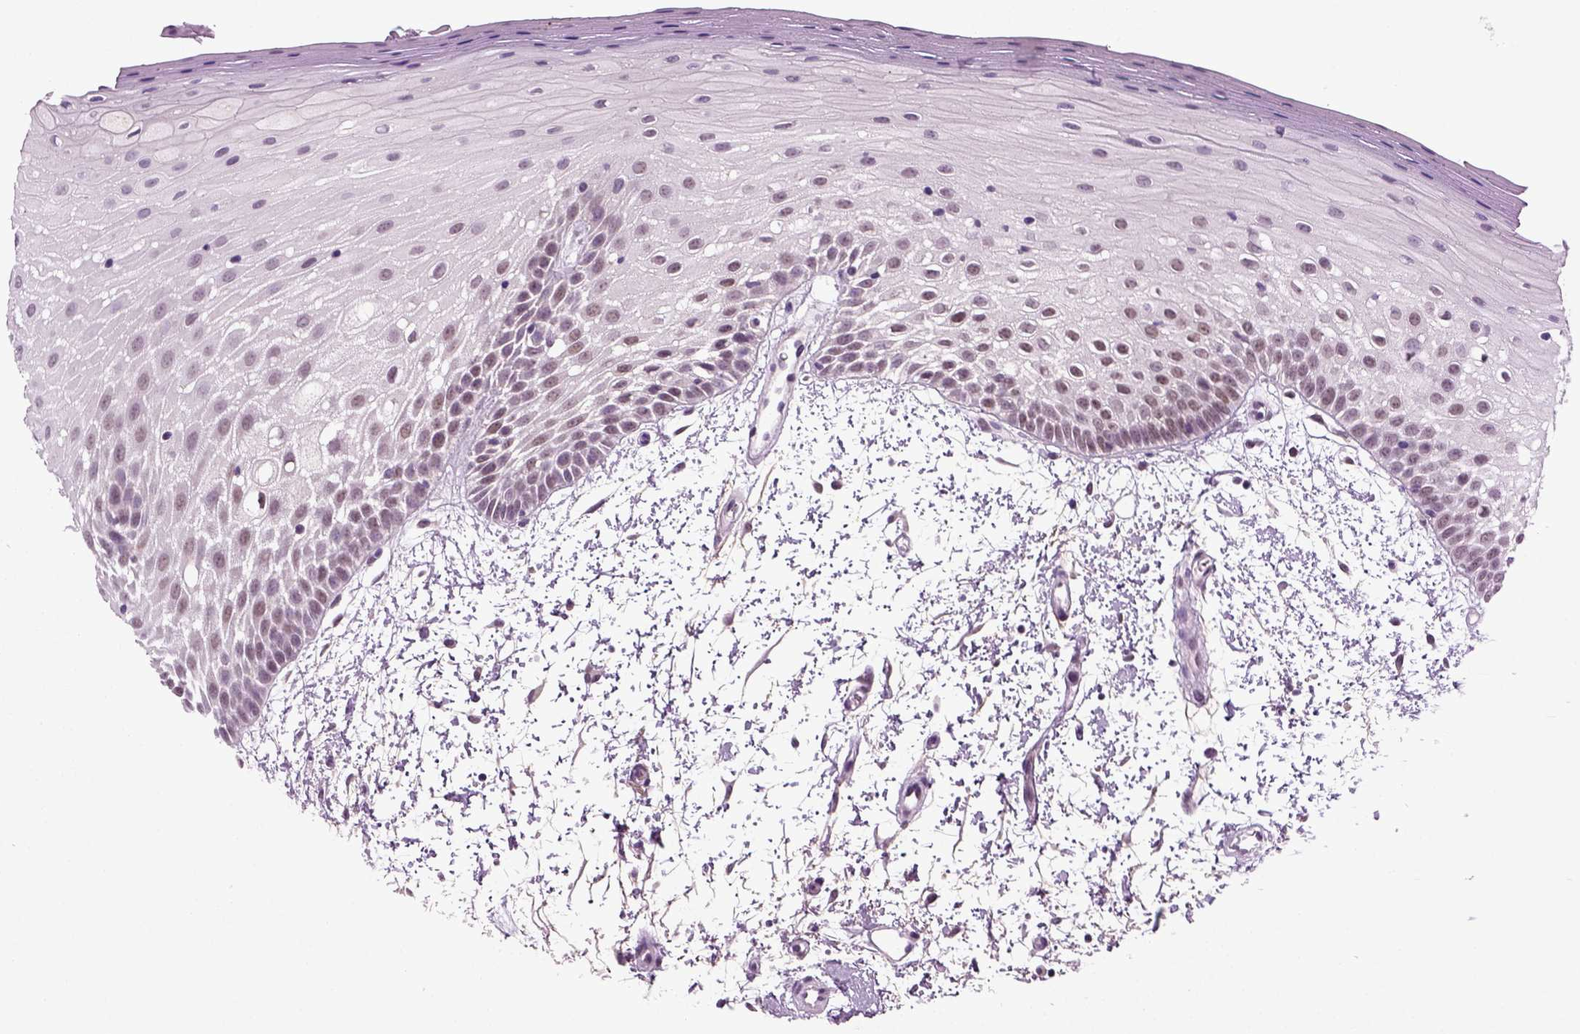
{"staining": {"intensity": "moderate", "quantity": "<25%", "location": "nuclear"}, "tissue": "oral mucosa", "cell_type": "Squamous epithelial cells", "image_type": "normal", "snomed": [{"axis": "morphology", "description": "Normal tissue, NOS"}, {"axis": "morphology", "description": "Squamous cell carcinoma, NOS"}, {"axis": "topography", "description": "Oral tissue"}, {"axis": "topography", "description": "Head-Neck"}], "caption": "About <25% of squamous epithelial cells in benign human oral mucosa show moderate nuclear protein positivity as visualized by brown immunohistochemical staining.", "gene": "RCOR3", "patient": {"sex": "female", "age": 75}}